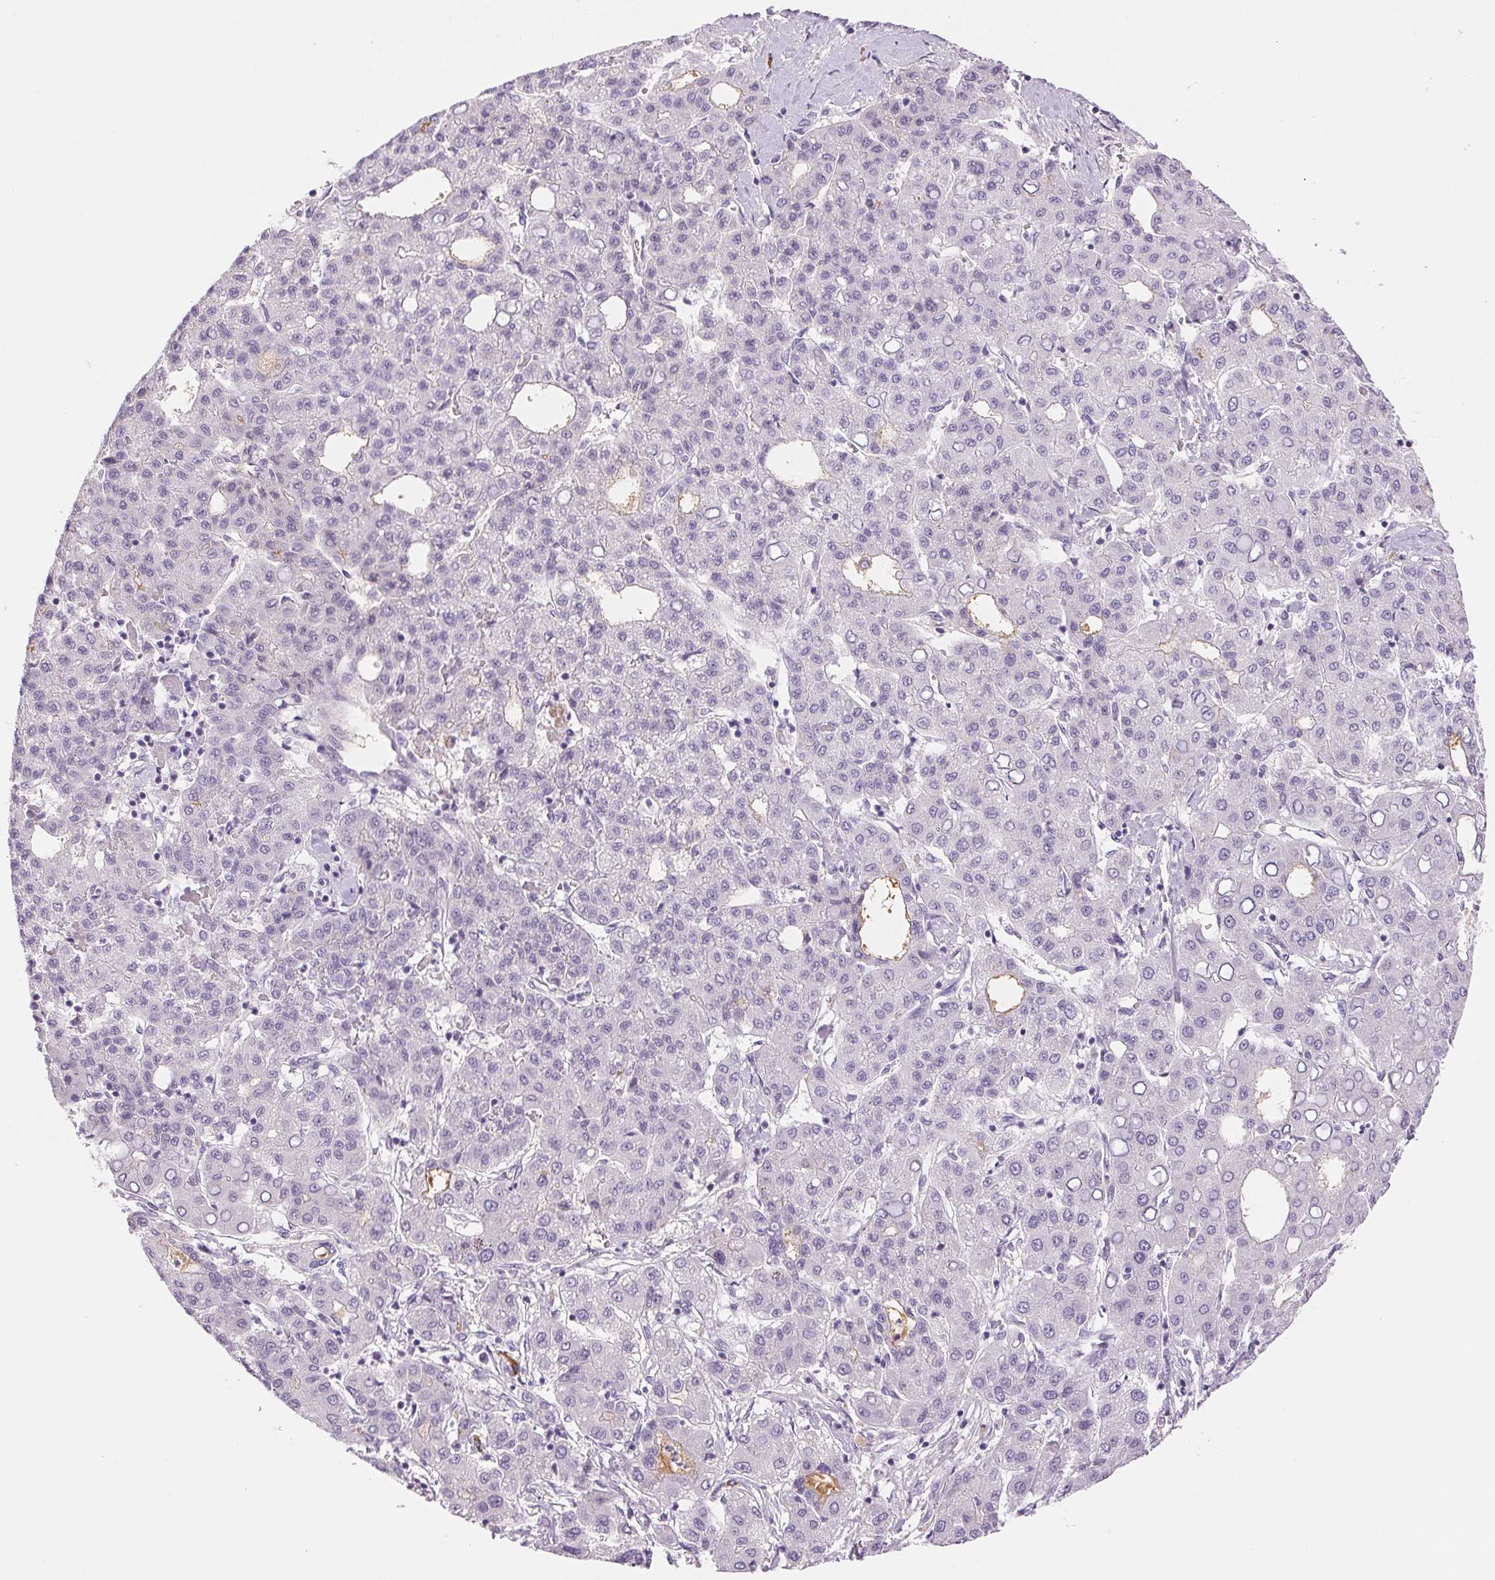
{"staining": {"intensity": "negative", "quantity": "none", "location": "none"}, "tissue": "liver cancer", "cell_type": "Tumor cells", "image_type": "cancer", "snomed": [{"axis": "morphology", "description": "Carcinoma, Hepatocellular, NOS"}, {"axis": "topography", "description": "Liver"}], "caption": "Tumor cells show no significant protein staining in hepatocellular carcinoma (liver).", "gene": "IFIT1B", "patient": {"sex": "male", "age": 65}}